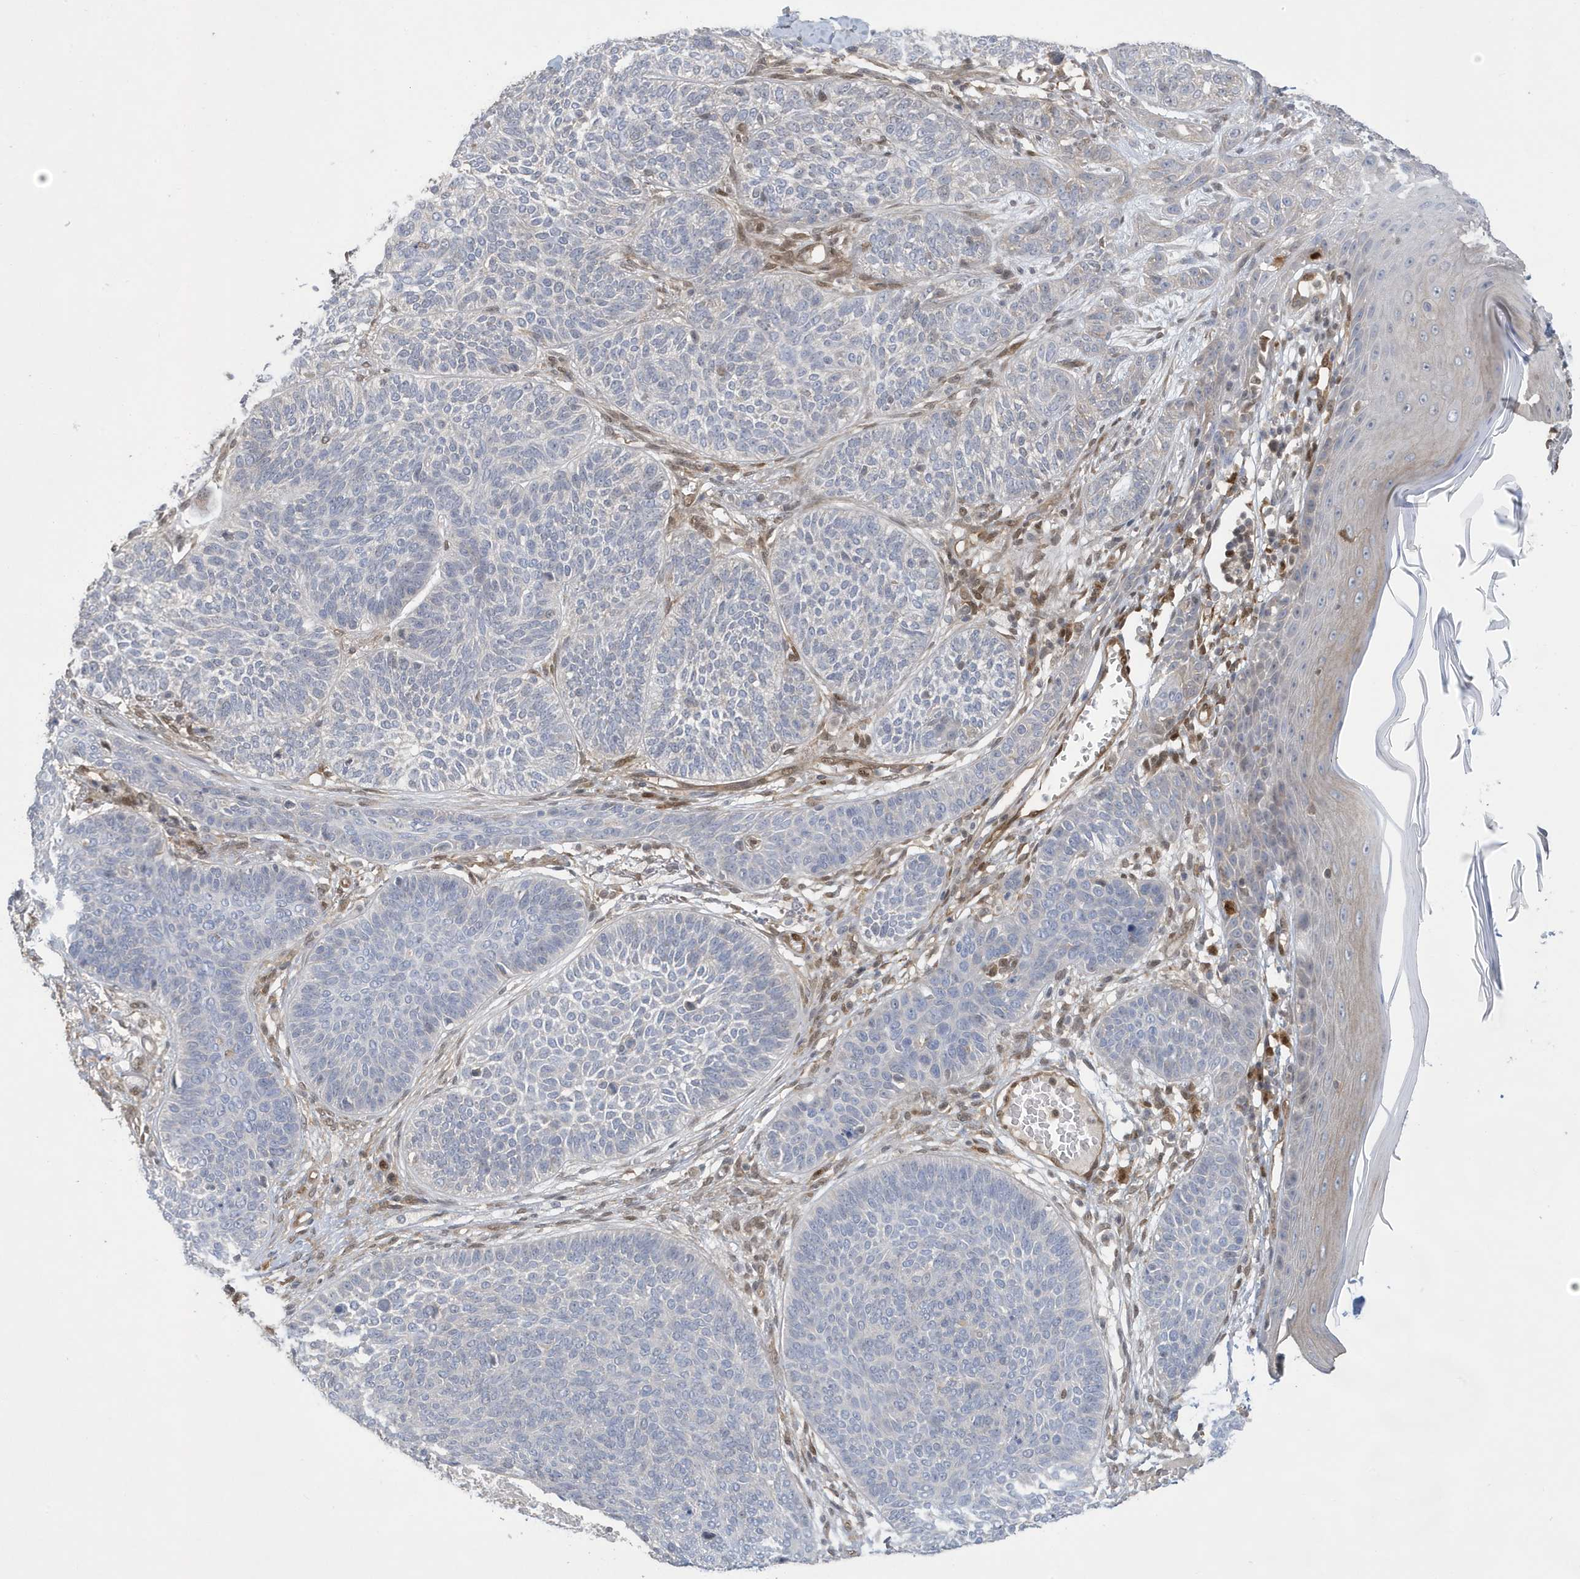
{"staining": {"intensity": "negative", "quantity": "none", "location": "none"}, "tissue": "skin cancer", "cell_type": "Tumor cells", "image_type": "cancer", "snomed": [{"axis": "morphology", "description": "Basal cell carcinoma"}, {"axis": "topography", "description": "Skin"}], "caption": "Skin cancer was stained to show a protein in brown. There is no significant positivity in tumor cells.", "gene": "NCOA7", "patient": {"sex": "male", "age": 85}}